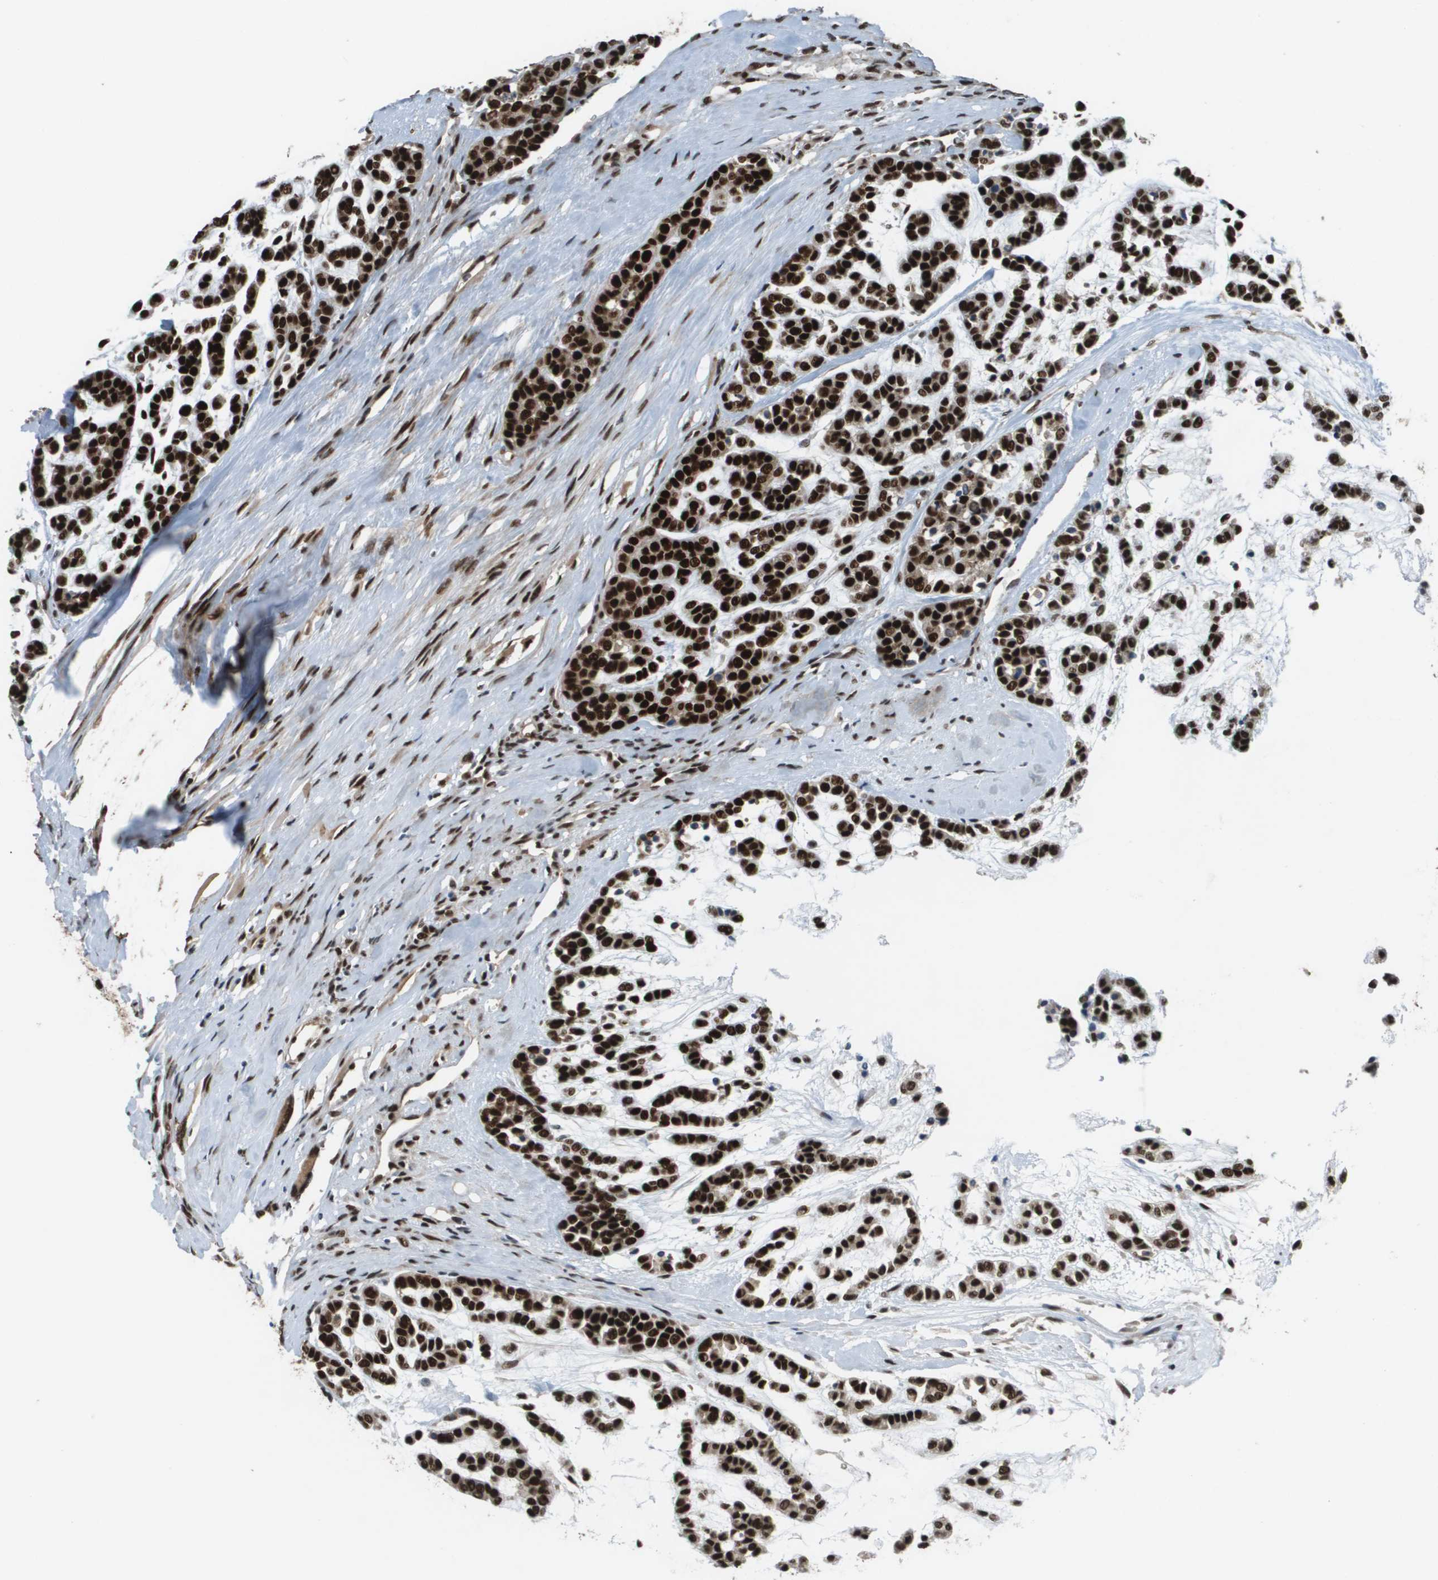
{"staining": {"intensity": "strong", "quantity": ">75%", "location": "nuclear"}, "tissue": "head and neck cancer", "cell_type": "Tumor cells", "image_type": "cancer", "snomed": [{"axis": "morphology", "description": "Adenocarcinoma, NOS"}, {"axis": "morphology", "description": "Adenoma, NOS"}, {"axis": "topography", "description": "Head-Neck"}], "caption": "Immunohistochemical staining of human head and neck adenocarcinoma shows high levels of strong nuclear positivity in about >75% of tumor cells.", "gene": "PRCC", "patient": {"sex": "female", "age": 55}}